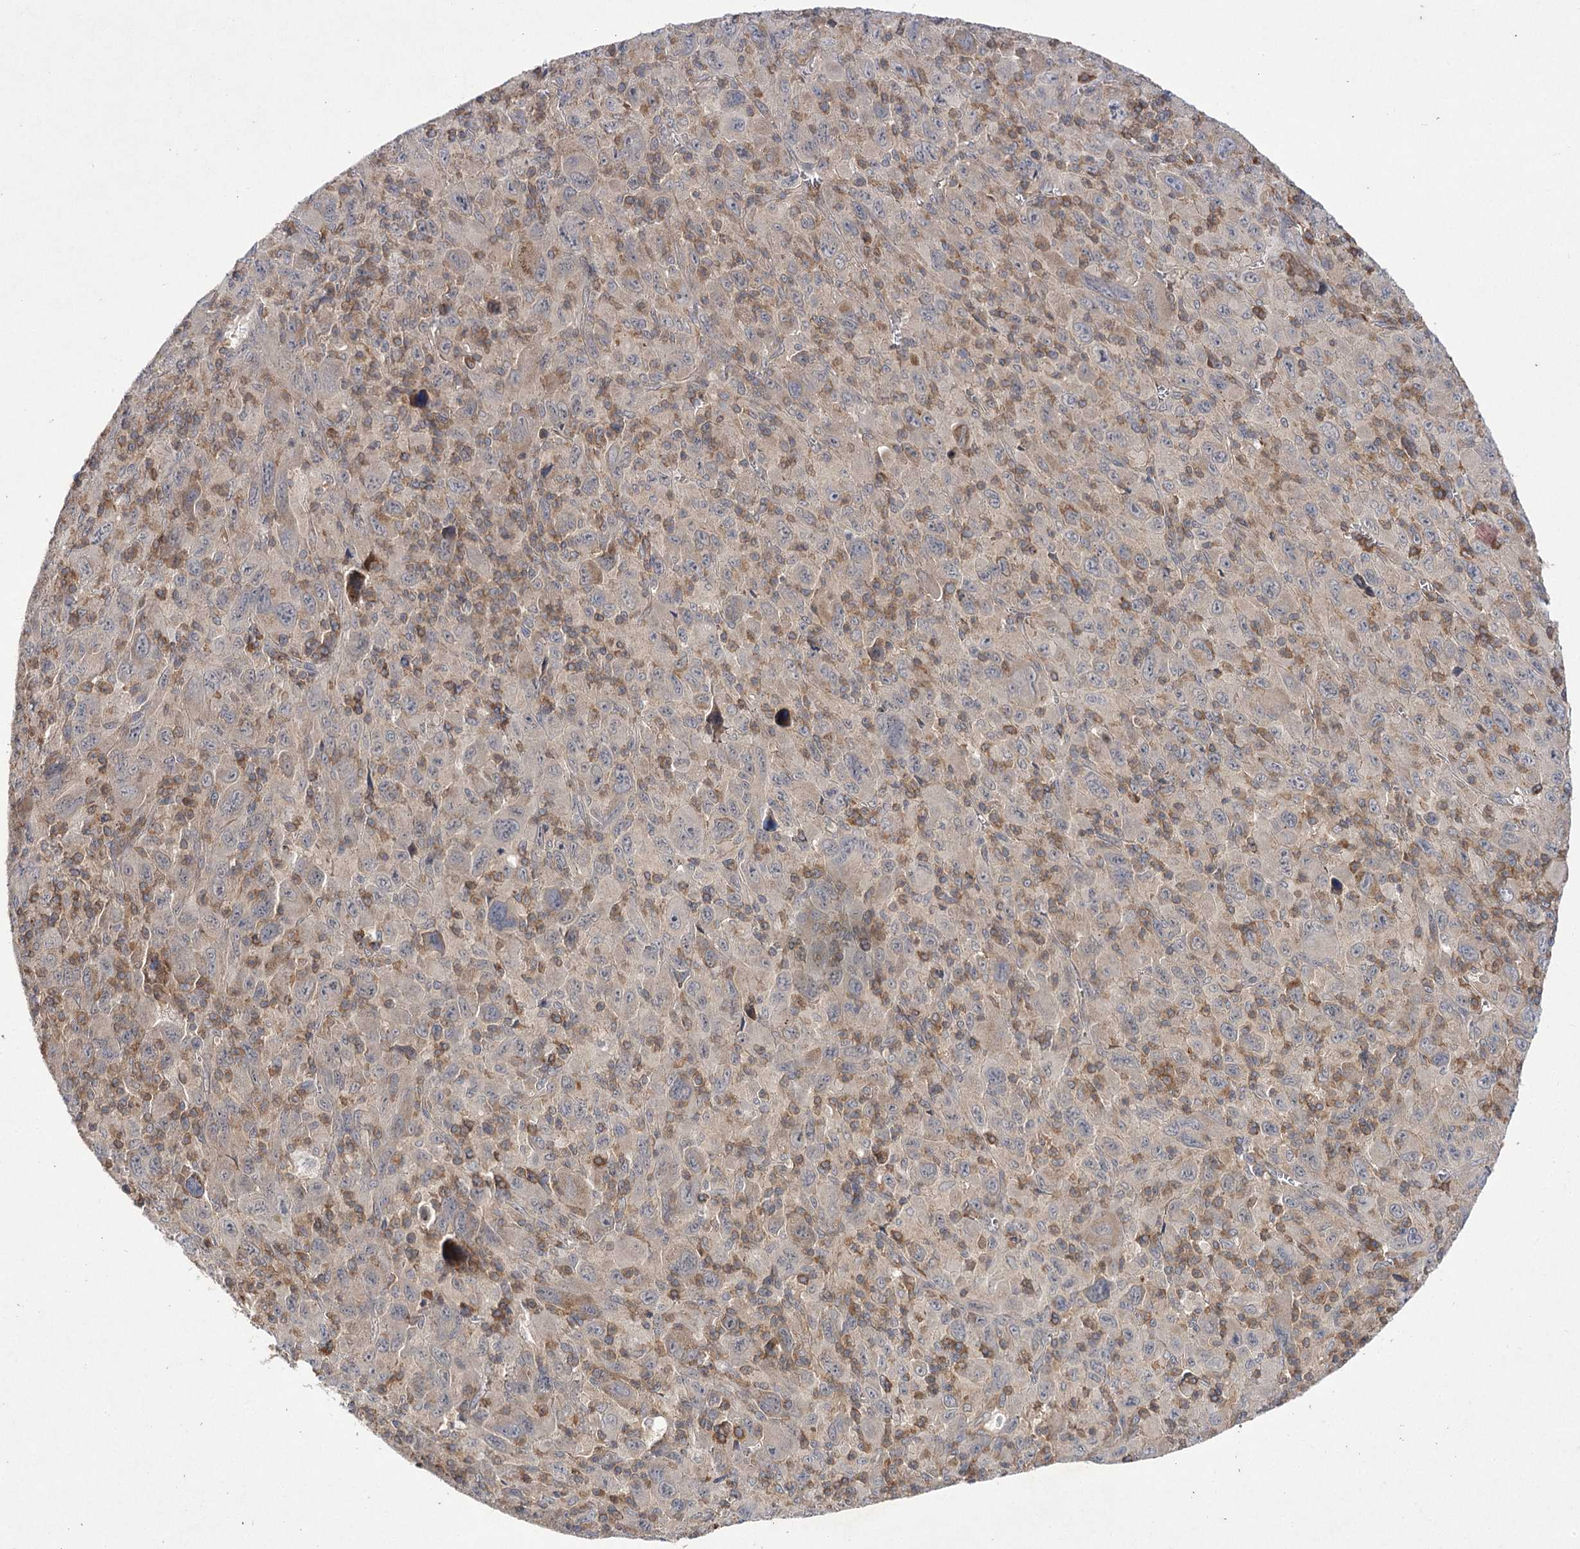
{"staining": {"intensity": "weak", "quantity": "<25%", "location": "cytoplasmic/membranous"}, "tissue": "melanoma", "cell_type": "Tumor cells", "image_type": "cancer", "snomed": [{"axis": "morphology", "description": "Malignant melanoma, Metastatic site"}, {"axis": "topography", "description": "Skin"}], "caption": "Photomicrograph shows no significant protein positivity in tumor cells of melanoma.", "gene": "BCR", "patient": {"sex": "female", "age": 56}}